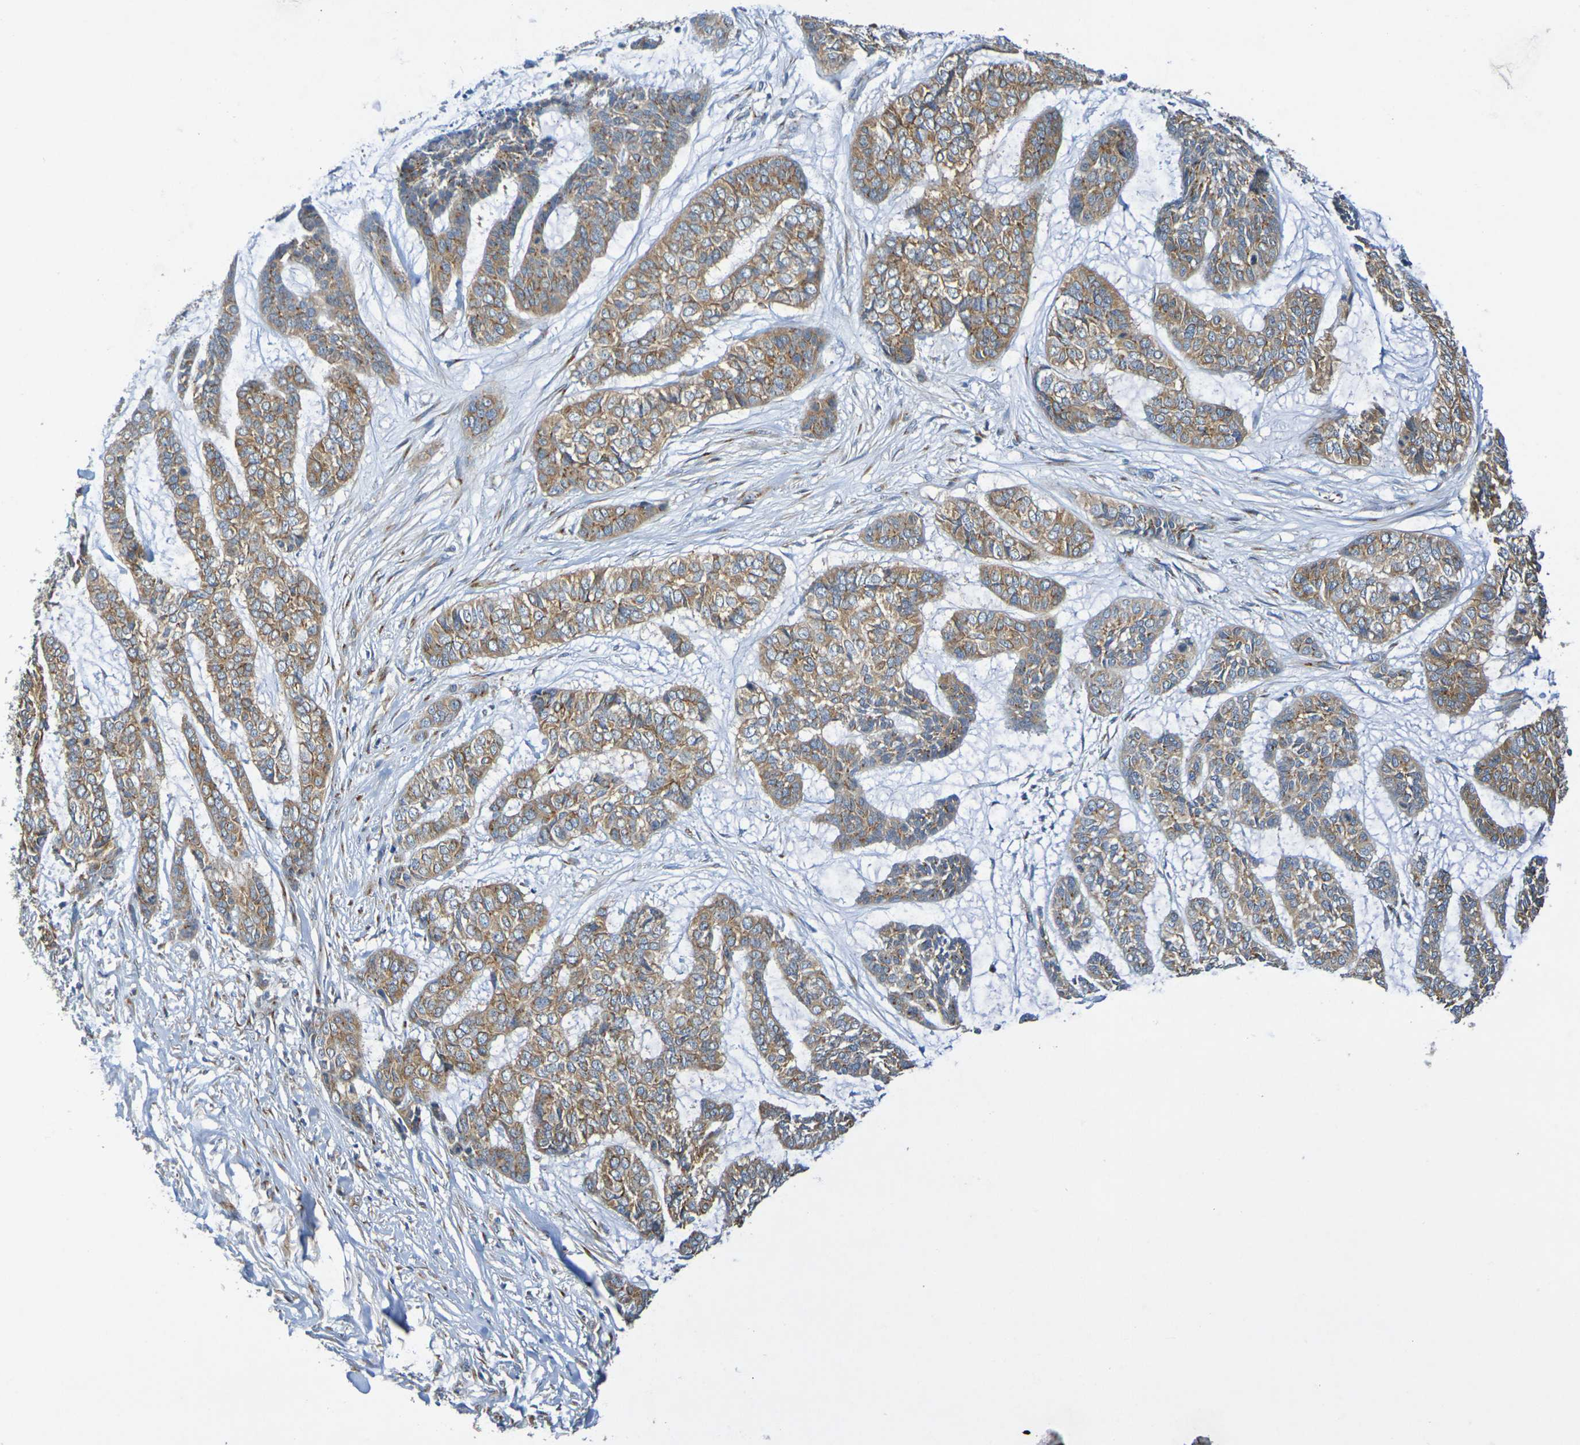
{"staining": {"intensity": "moderate", "quantity": ">75%", "location": "cytoplasmic/membranous"}, "tissue": "skin cancer", "cell_type": "Tumor cells", "image_type": "cancer", "snomed": [{"axis": "morphology", "description": "Basal cell carcinoma"}, {"axis": "topography", "description": "Skin"}], "caption": "Immunohistochemical staining of basal cell carcinoma (skin) exhibits medium levels of moderate cytoplasmic/membranous expression in approximately >75% of tumor cells. (Brightfield microscopy of DAB IHC at high magnification).", "gene": "DCP2", "patient": {"sex": "female", "age": 64}}